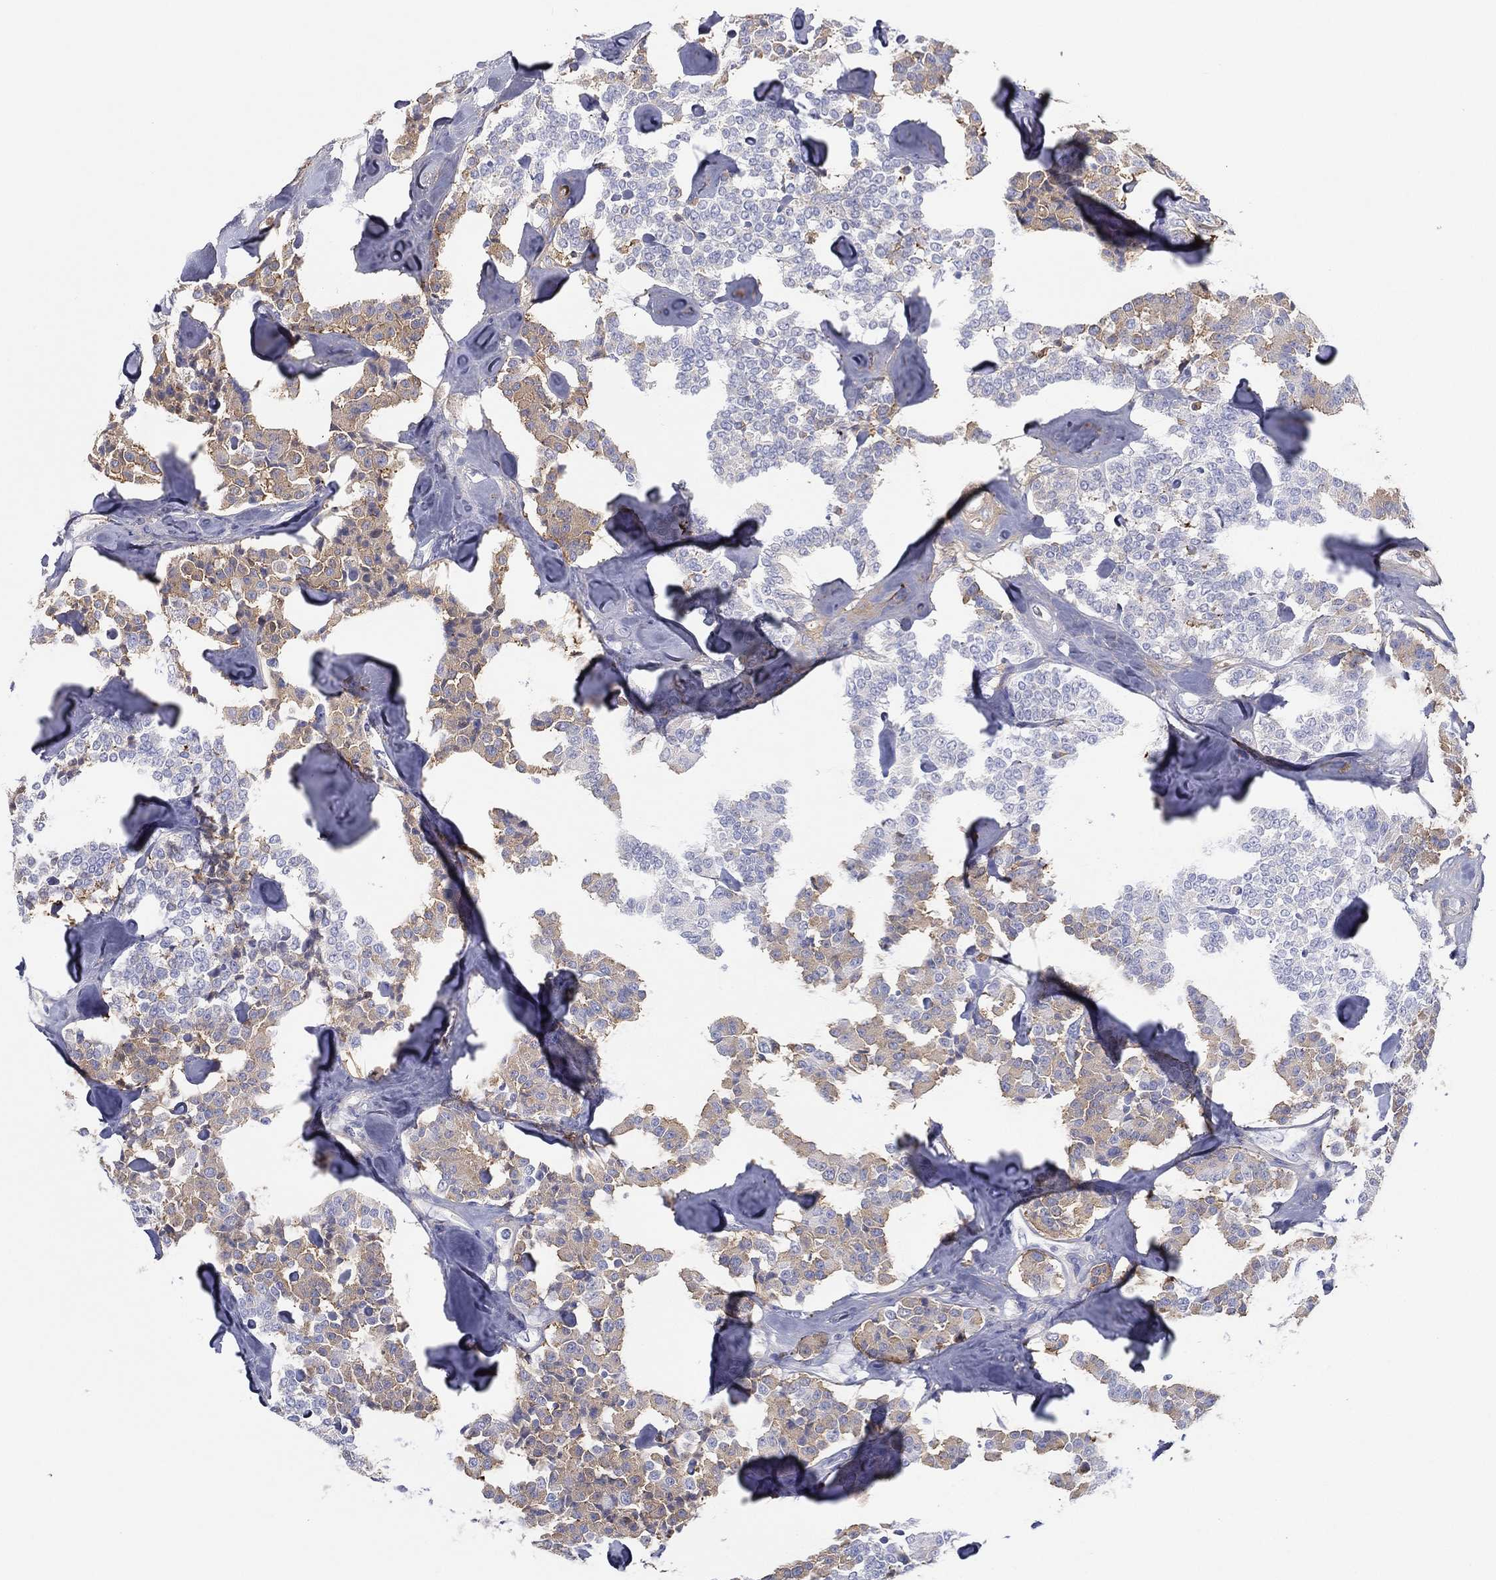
{"staining": {"intensity": "weak", "quantity": "<25%", "location": "cytoplasmic/membranous"}, "tissue": "carcinoid", "cell_type": "Tumor cells", "image_type": "cancer", "snomed": [{"axis": "morphology", "description": "Carcinoid, malignant, NOS"}, {"axis": "topography", "description": "Pancreas"}], "caption": "The histopathology image reveals no significant staining in tumor cells of malignant carcinoid. (DAB IHC visualized using brightfield microscopy, high magnification).", "gene": "IFNB1", "patient": {"sex": "male", "age": 41}}